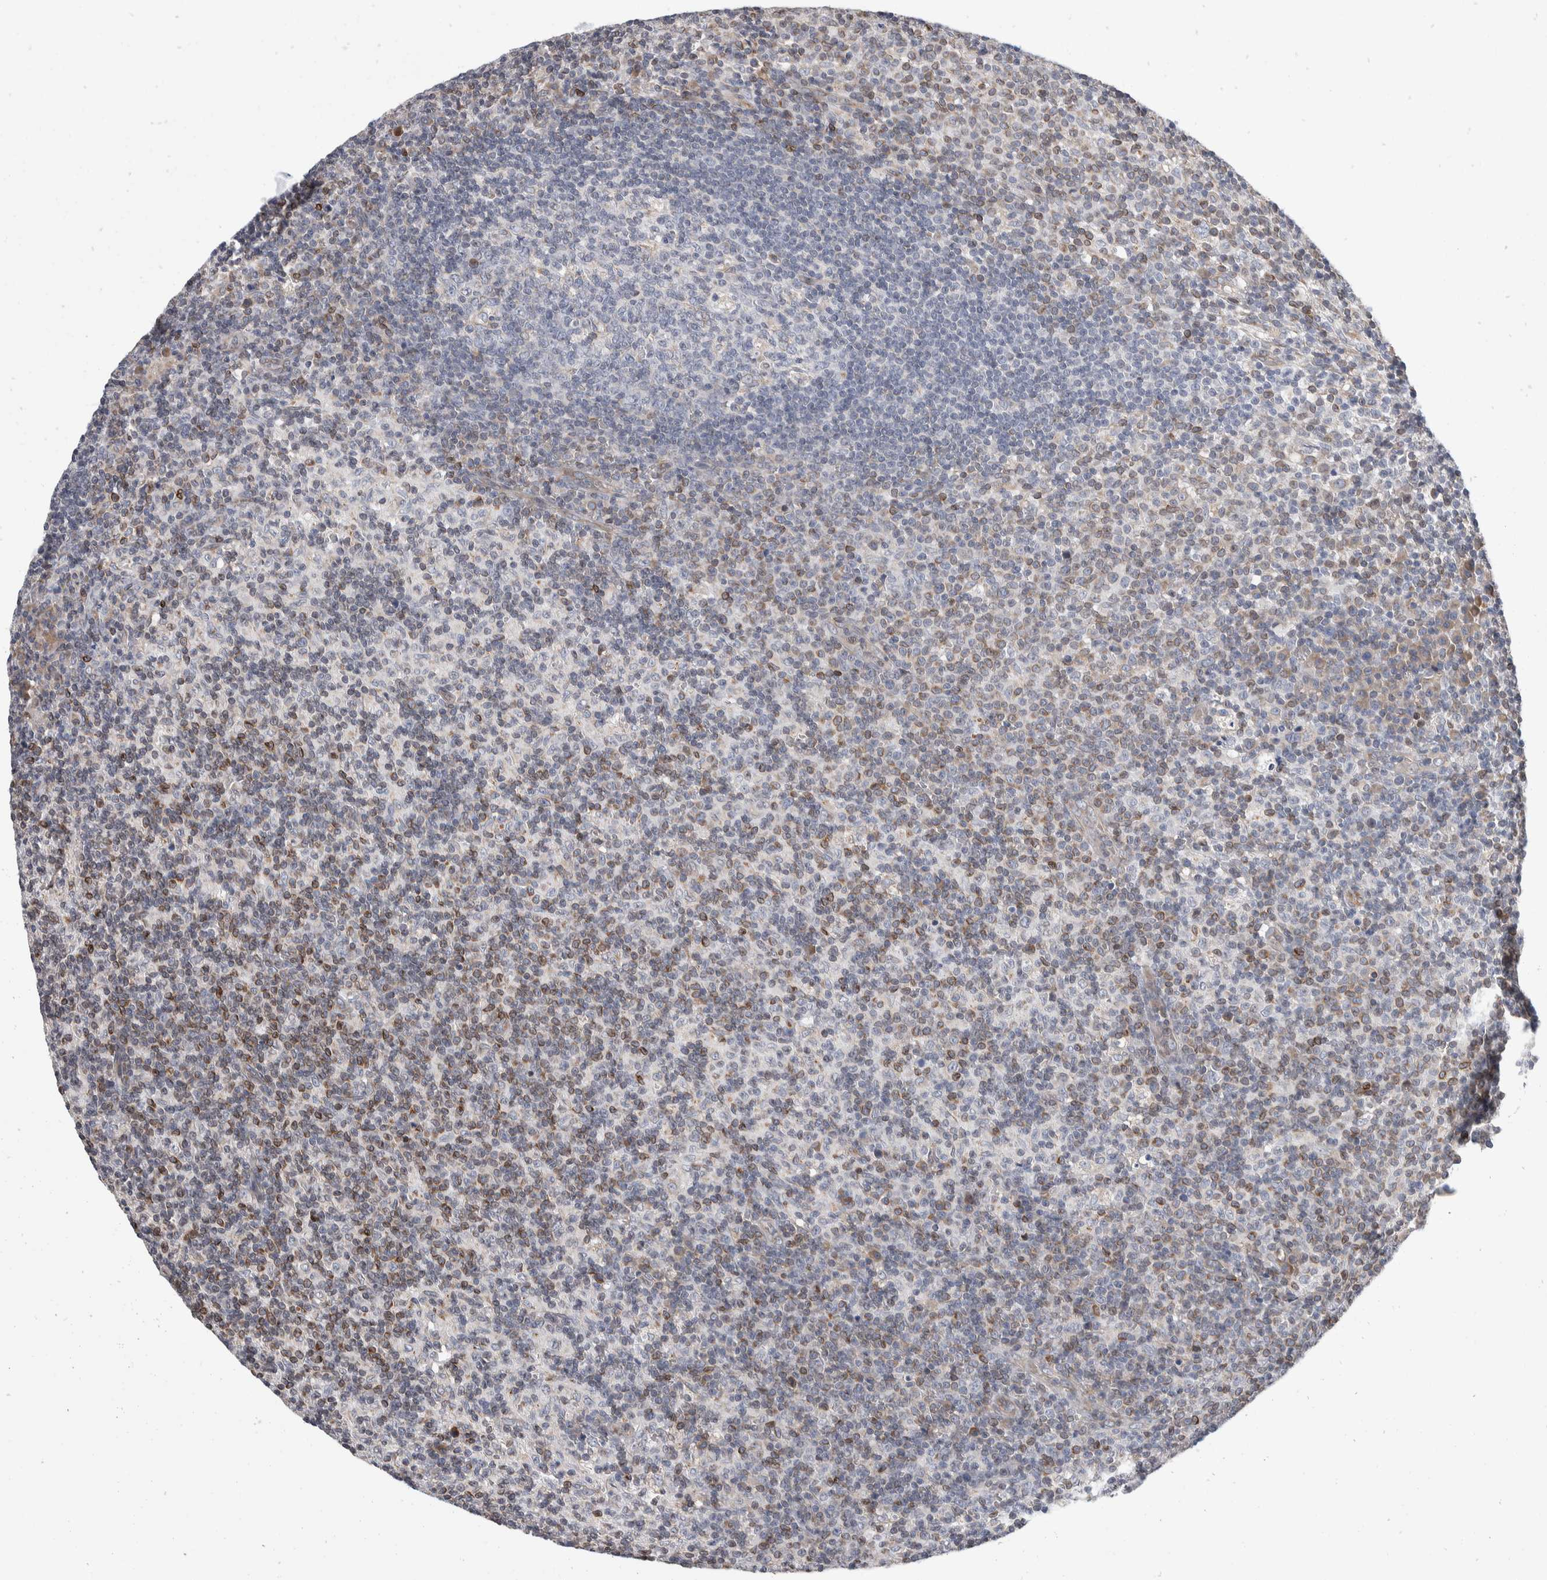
{"staining": {"intensity": "negative", "quantity": "none", "location": "none"}, "tissue": "lymph node", "cell_type": "Germinal center cells", "image_type": "normal", "snomed": [{"axis": "morphology", "description": "Normal tissue, NOS"}, {"axis": "morphology", "description": "Inflammation, NOS"}, {"axis": "topography", "description": "Lymph node"}], "caption": "Immunohistochemical staining of benign lymph node reveals no significant staining in germinal center cells. The staining was performed using DAB to visualize the protein expression in brown, while the nuclei were stained in blue with hematoxylin (Magnification: 20x).", "gene": "TMEM245", "patient": {"sex": "male", "age": 55}}